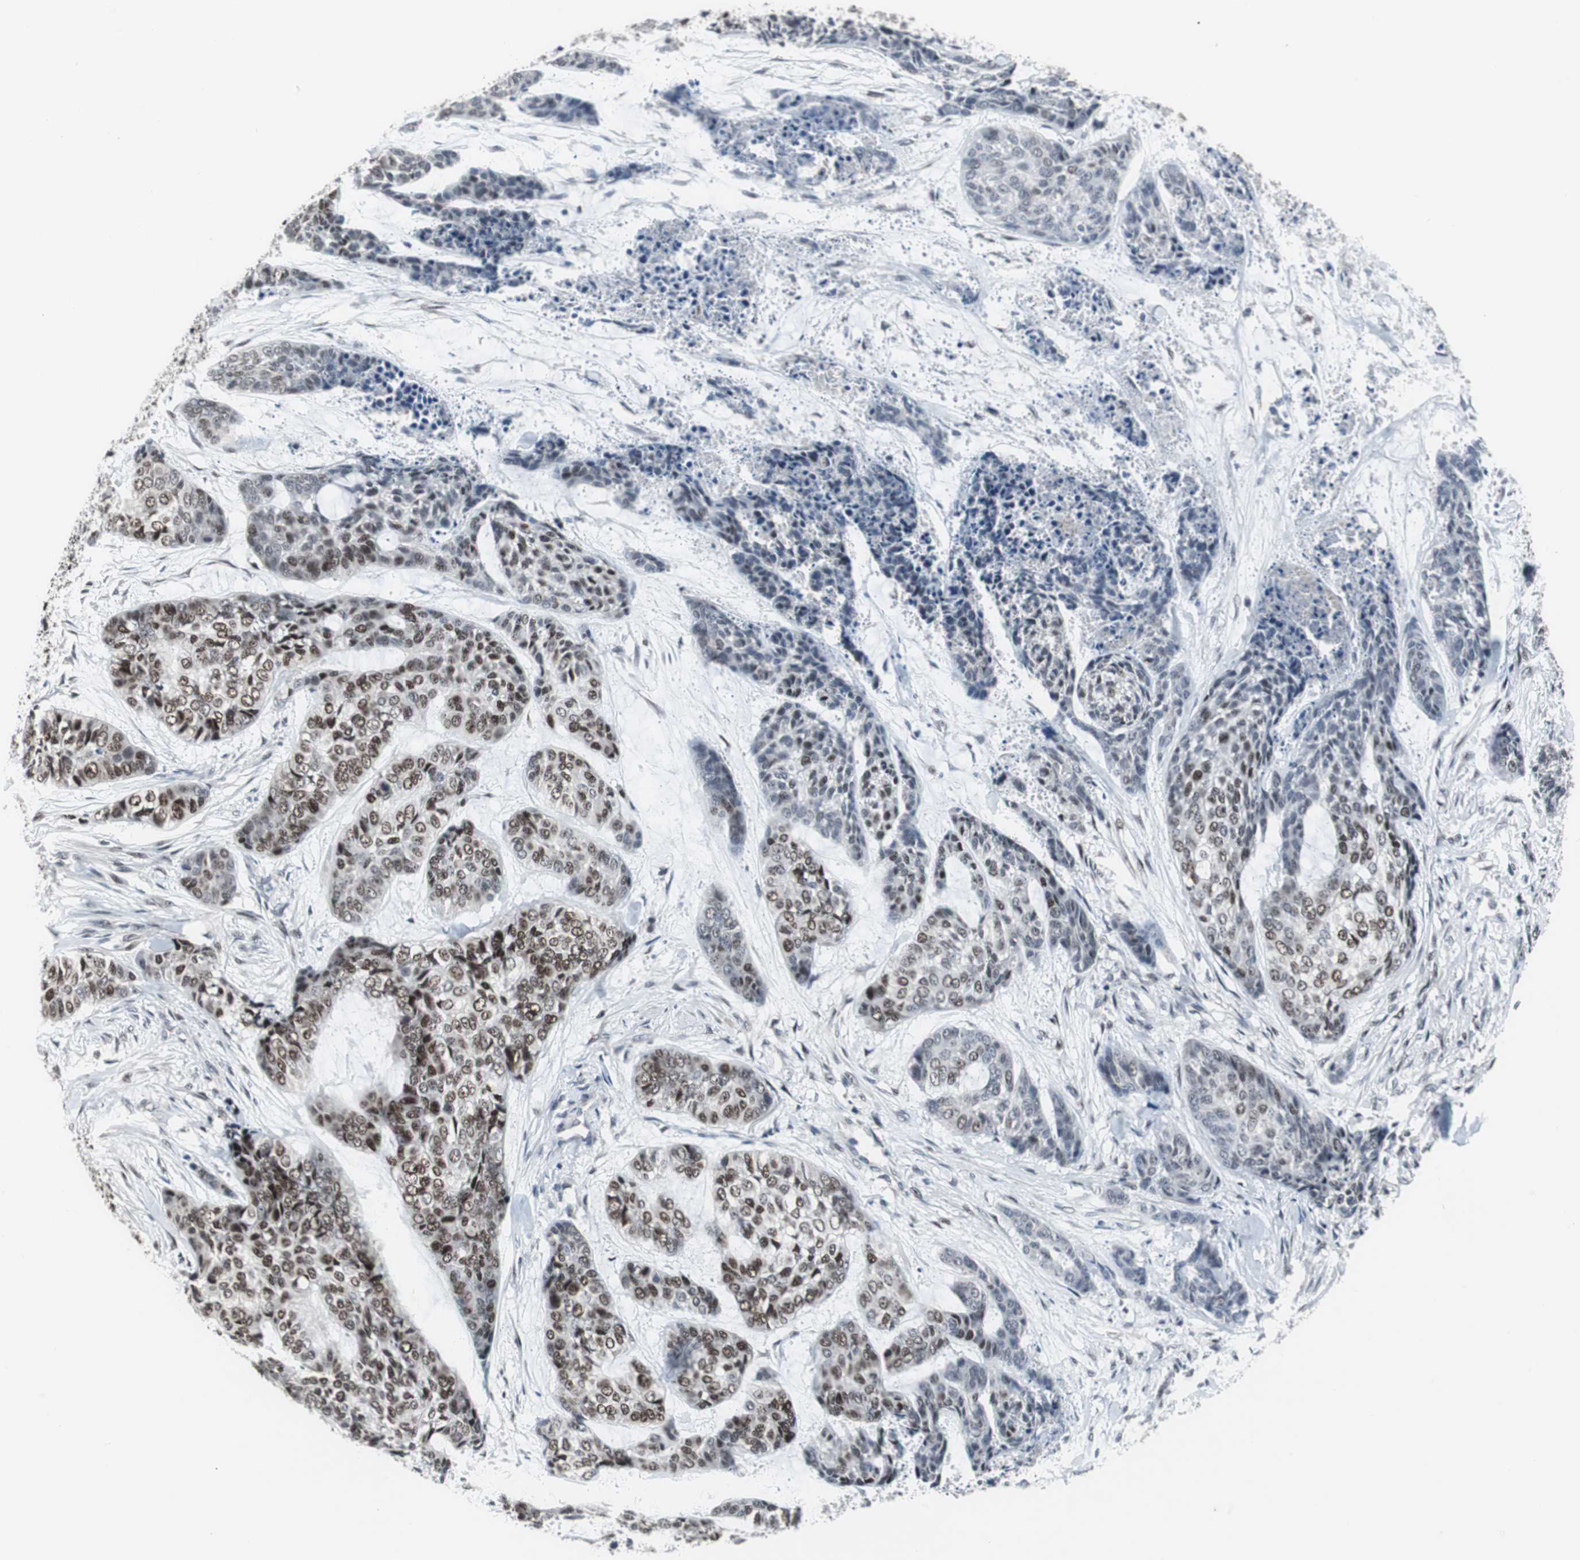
{"staining": {"intensity": "moderate", "quantity": ">75%", "location": "nuclear"}, "tissue": "skin cancer", "cell_type": "Tumor cells", "image_type": "cancer", "snomed": [{"axis": "morphology", "description": "Basal cell carcinoma"}, {"axis": "topography", "description": "Skin"}], "caption": "About >75% of tumor cells in human skin cancer (basal cell carcinoma) reveal moderate nuclear protein staining as visualized by brown immunohistochemical staining.", "gene": "FOXP4", "patient": {"sex": "female", "age": 64}}